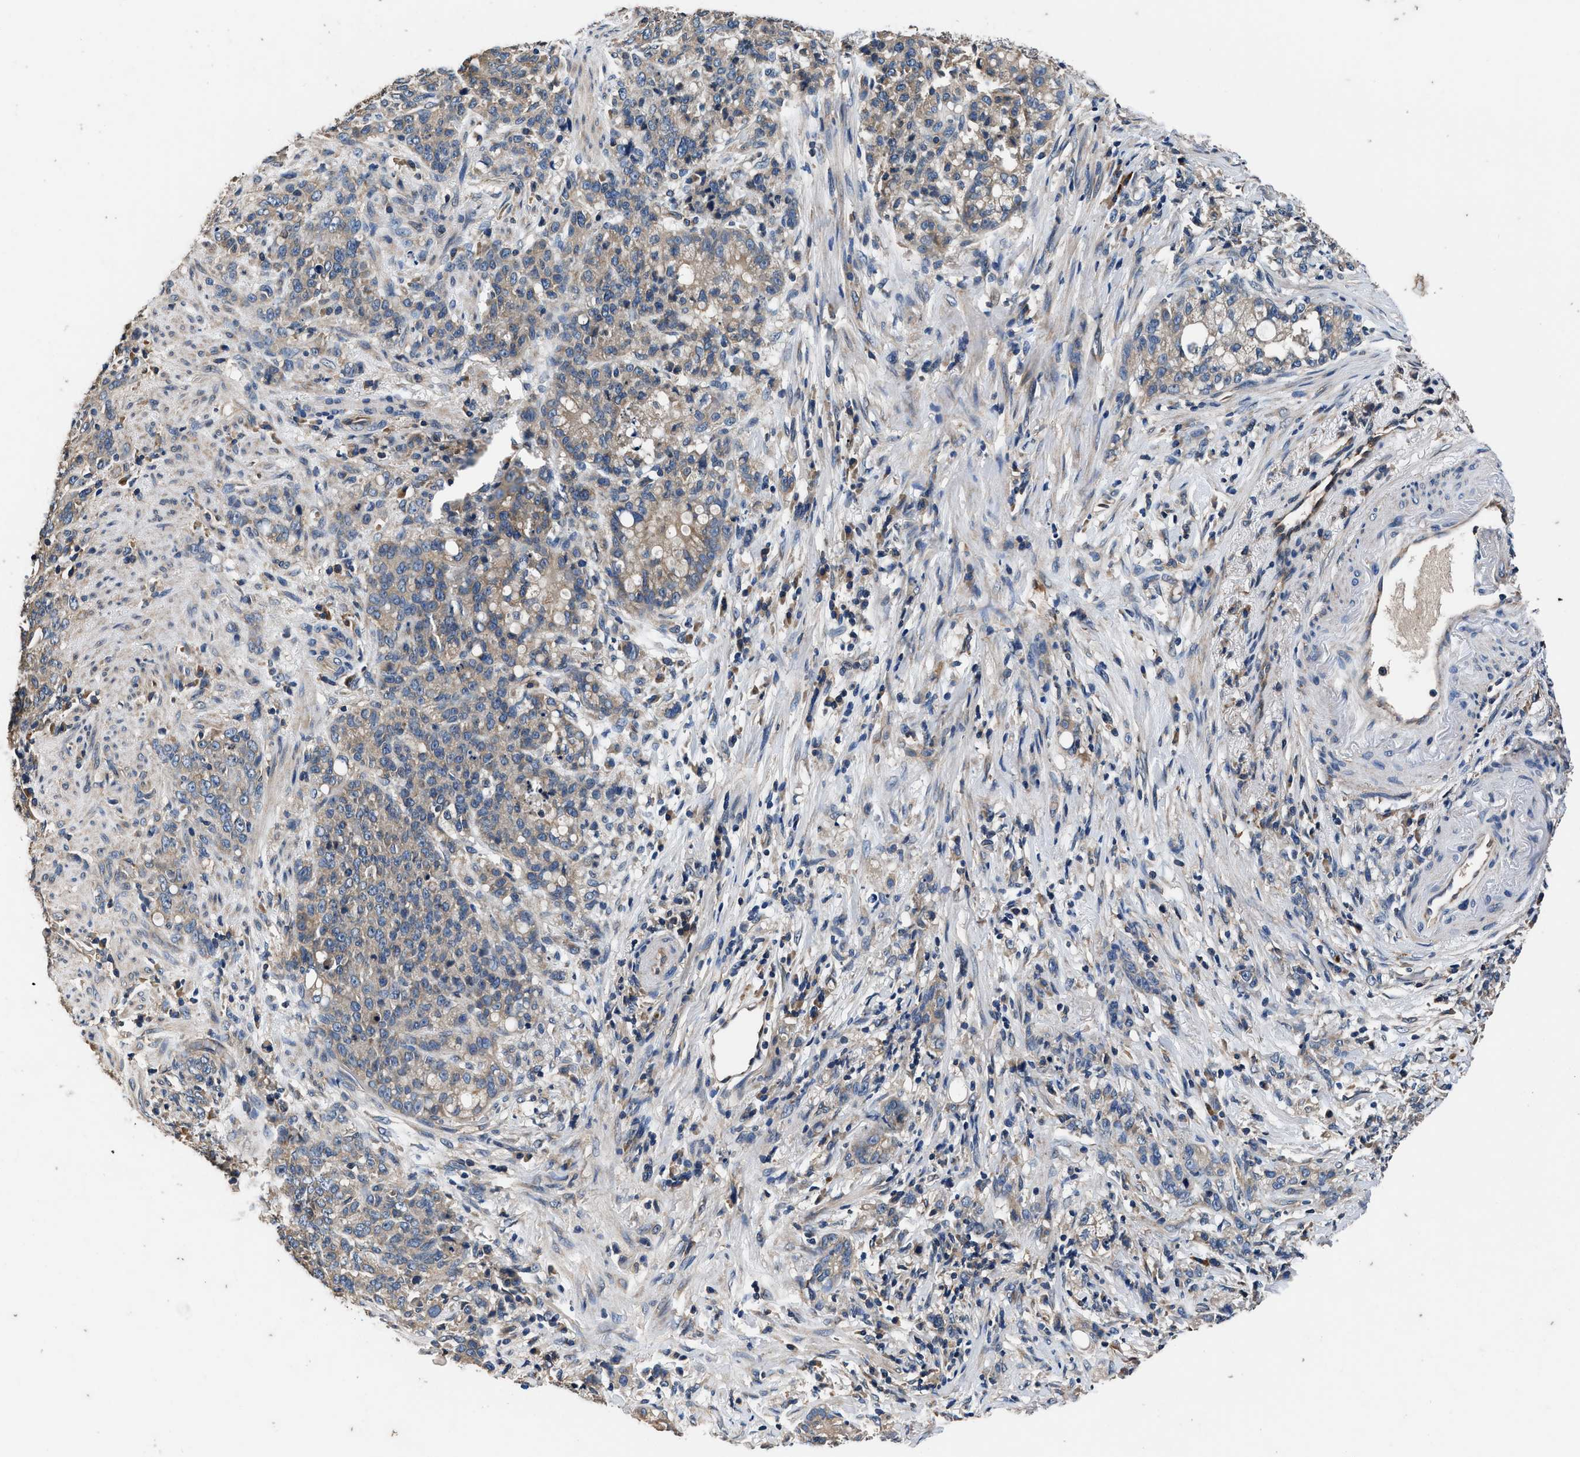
{"staining": {"intensity": "weak", "quantity": "25%-75%", "location": "cytoplasmic/membranous"}, "tissue": "stomach cancer", "cell_type": "Tumor cells", "image_type": "cancer", "snomed": [{"axis": "morphology", "description": "Adenocarcinoma, NOS"}, {"axis": "topography", "description": "Stomach, lower"}], "caption": "Immunohistochemical staining of stomach cancer shows weak cytoplasmic/membranous protein expression in approximately 25%-75% of tumor cells. (DAB = brown stain, brightfield microscopy at high magnification).", "gene": "DHRS7B", "patient": {"sex": "male", "age": 88}}